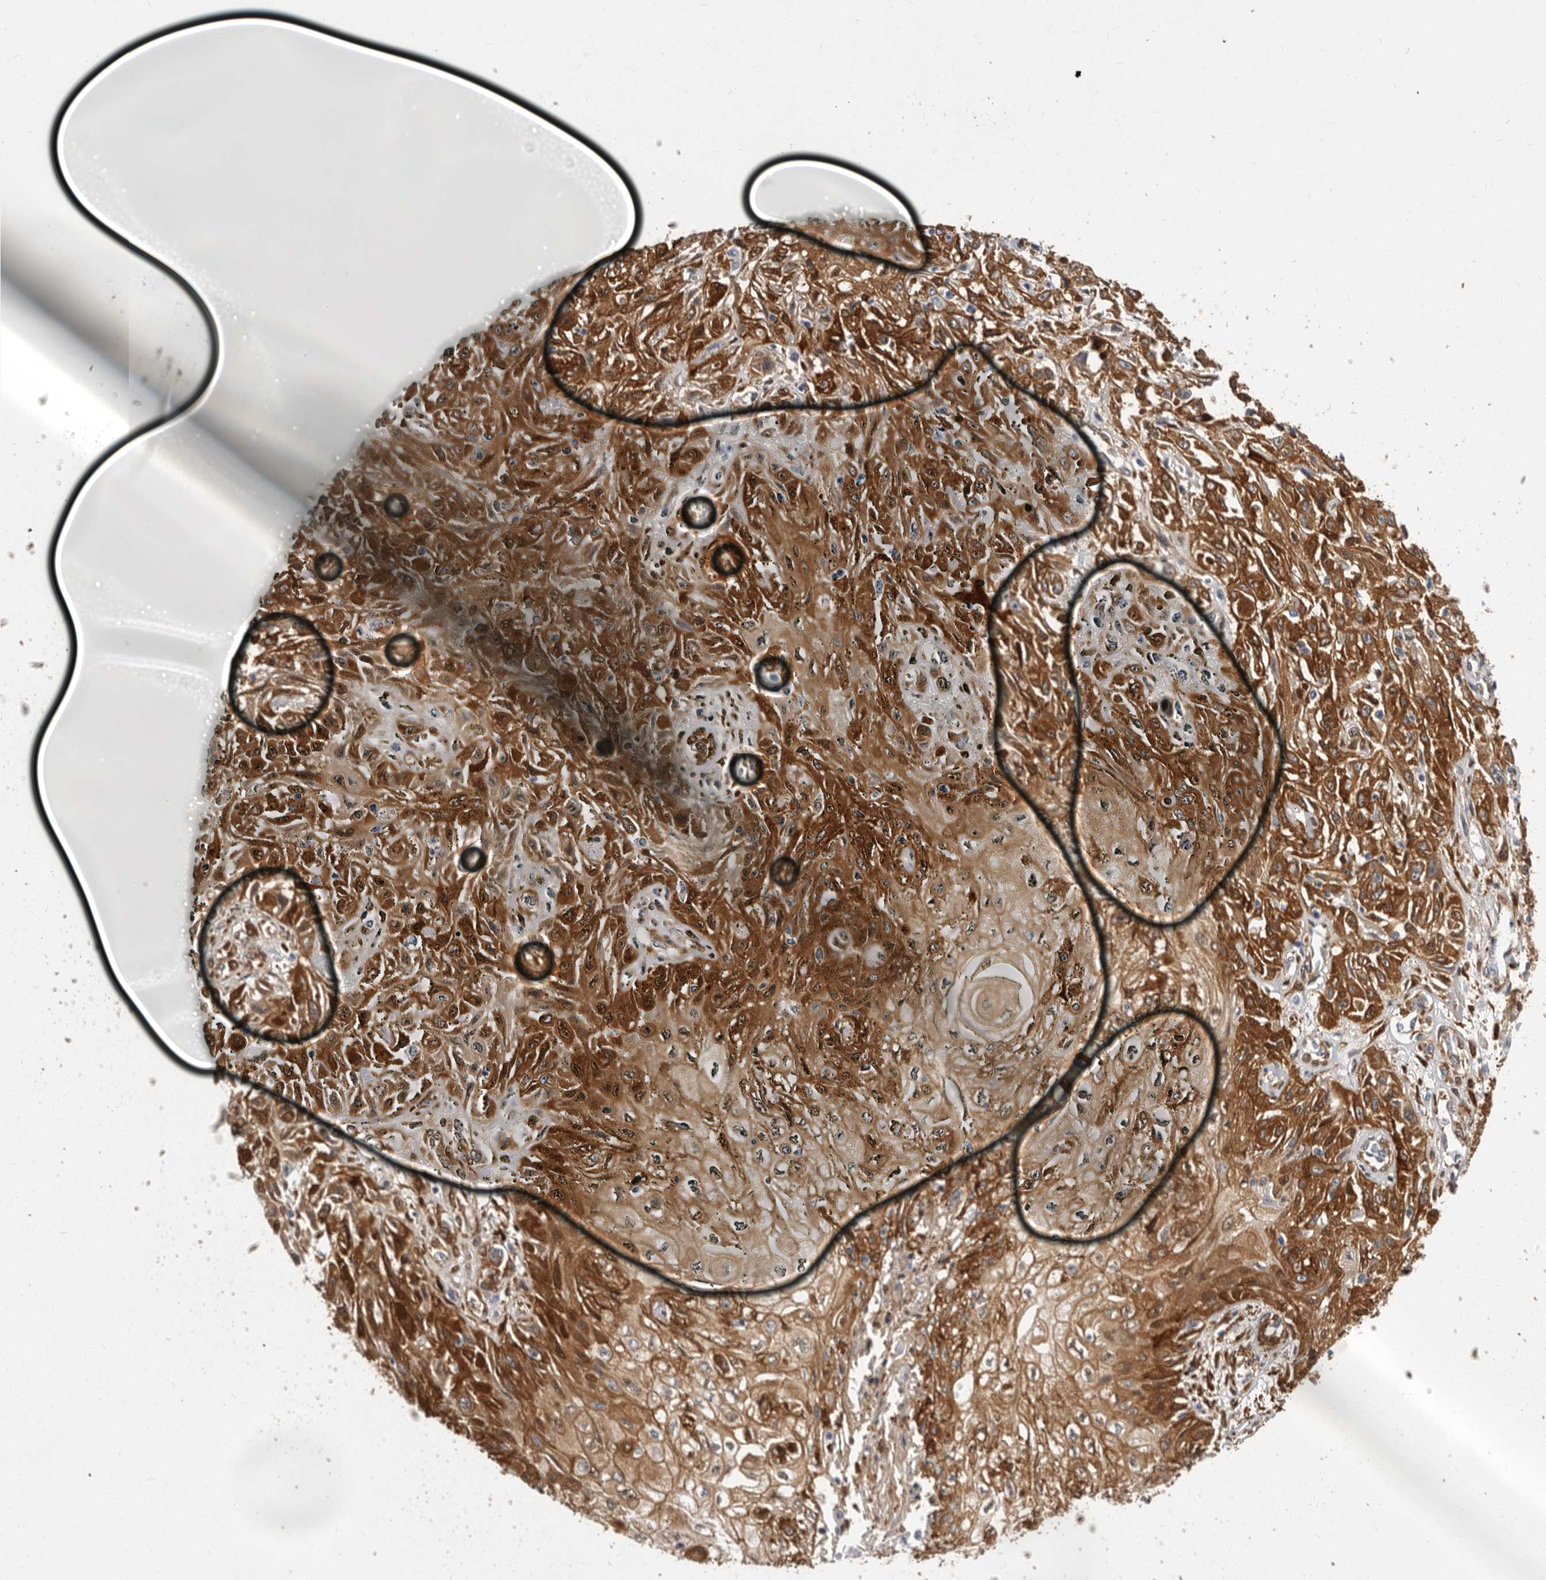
{"staining": {"intensity": "strong", "quantity": "25%-75%", "location": "cytoplasmic/membranous,nuclear"}, "tissue": "skin cancer", "cell_type": "Tumor cells", "image_type": "cancer", "snomed": [{"axis": "morphology", "description": "Squamous cell carcinoma, NOS"}, {"axis": "morphology", "description": "Squamous cell carcinoma, metastatic, NOS"}, {"axis": "topography", "description": "Skin"}, {"axis": "topography", "description": "Lymph node"}], "caption": "Skin squamous cell carcinoma stained for a protein (brown) shows strong cytoplasmic/membranous and nuclear positive positivity in approximately 25%-75% of tumor cells.", "gene": "ENAH", "patient": {"sex": "male", "age": 75}}